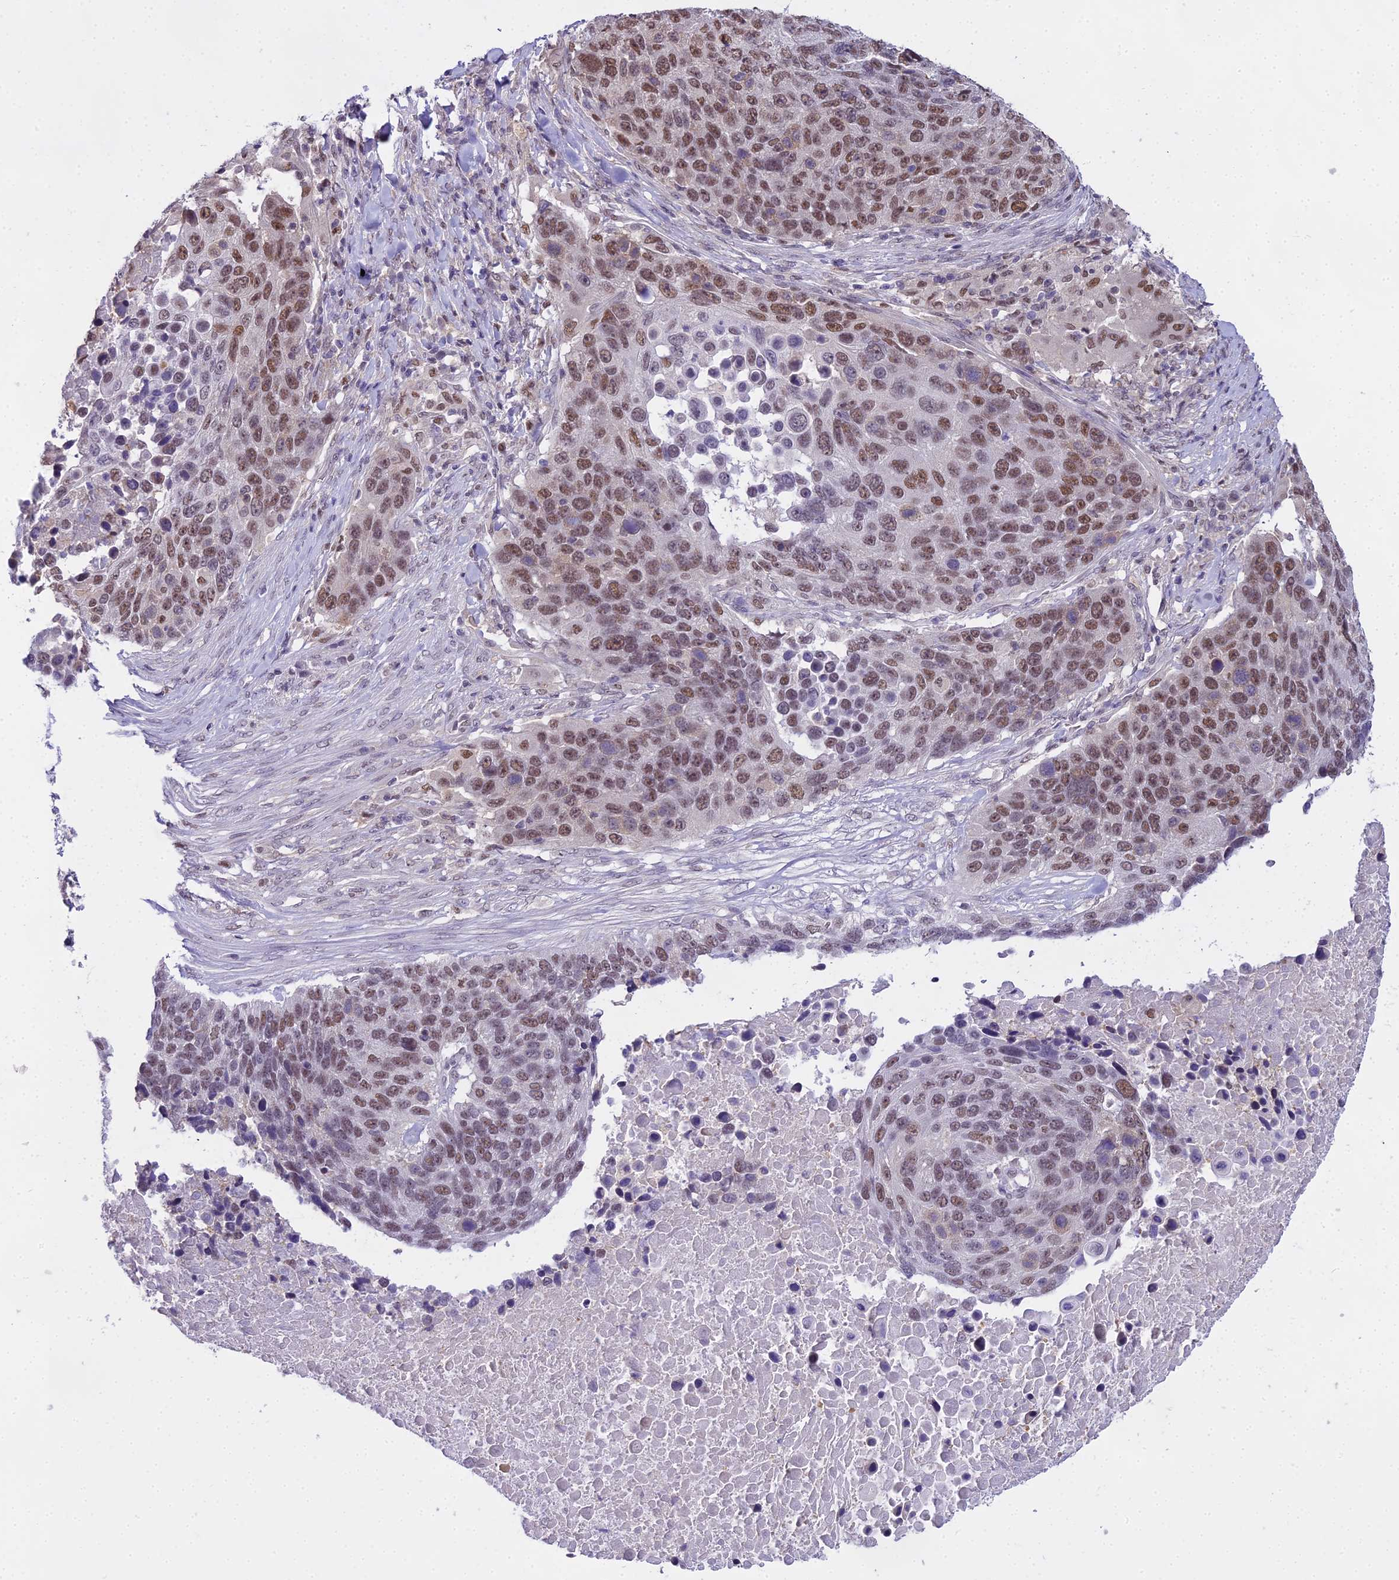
{"staining": {"intensity": "moderate", "quantity": ">75%", "location": "nuclear"}, "tissue": "lung cancer", "cell_type": "Tumor cells", "image_type": "cancer", "snomed": [{"axis": "morphology", "description": "Normal tissue, NOS"}, {"axis": "morphology", "description": "Squamous cell carcinoma, NOS"}, {"axis": "topography", "description": "Lymph node"}, {"axis": "topography", "description": "Lung"}], "caption": "Protein staining exhibits moderate nuclear expression in about >75% of tumor cells in lung cancer.", "gene": "MAT2A", "patient": {"sex": "male", "age": 66}}